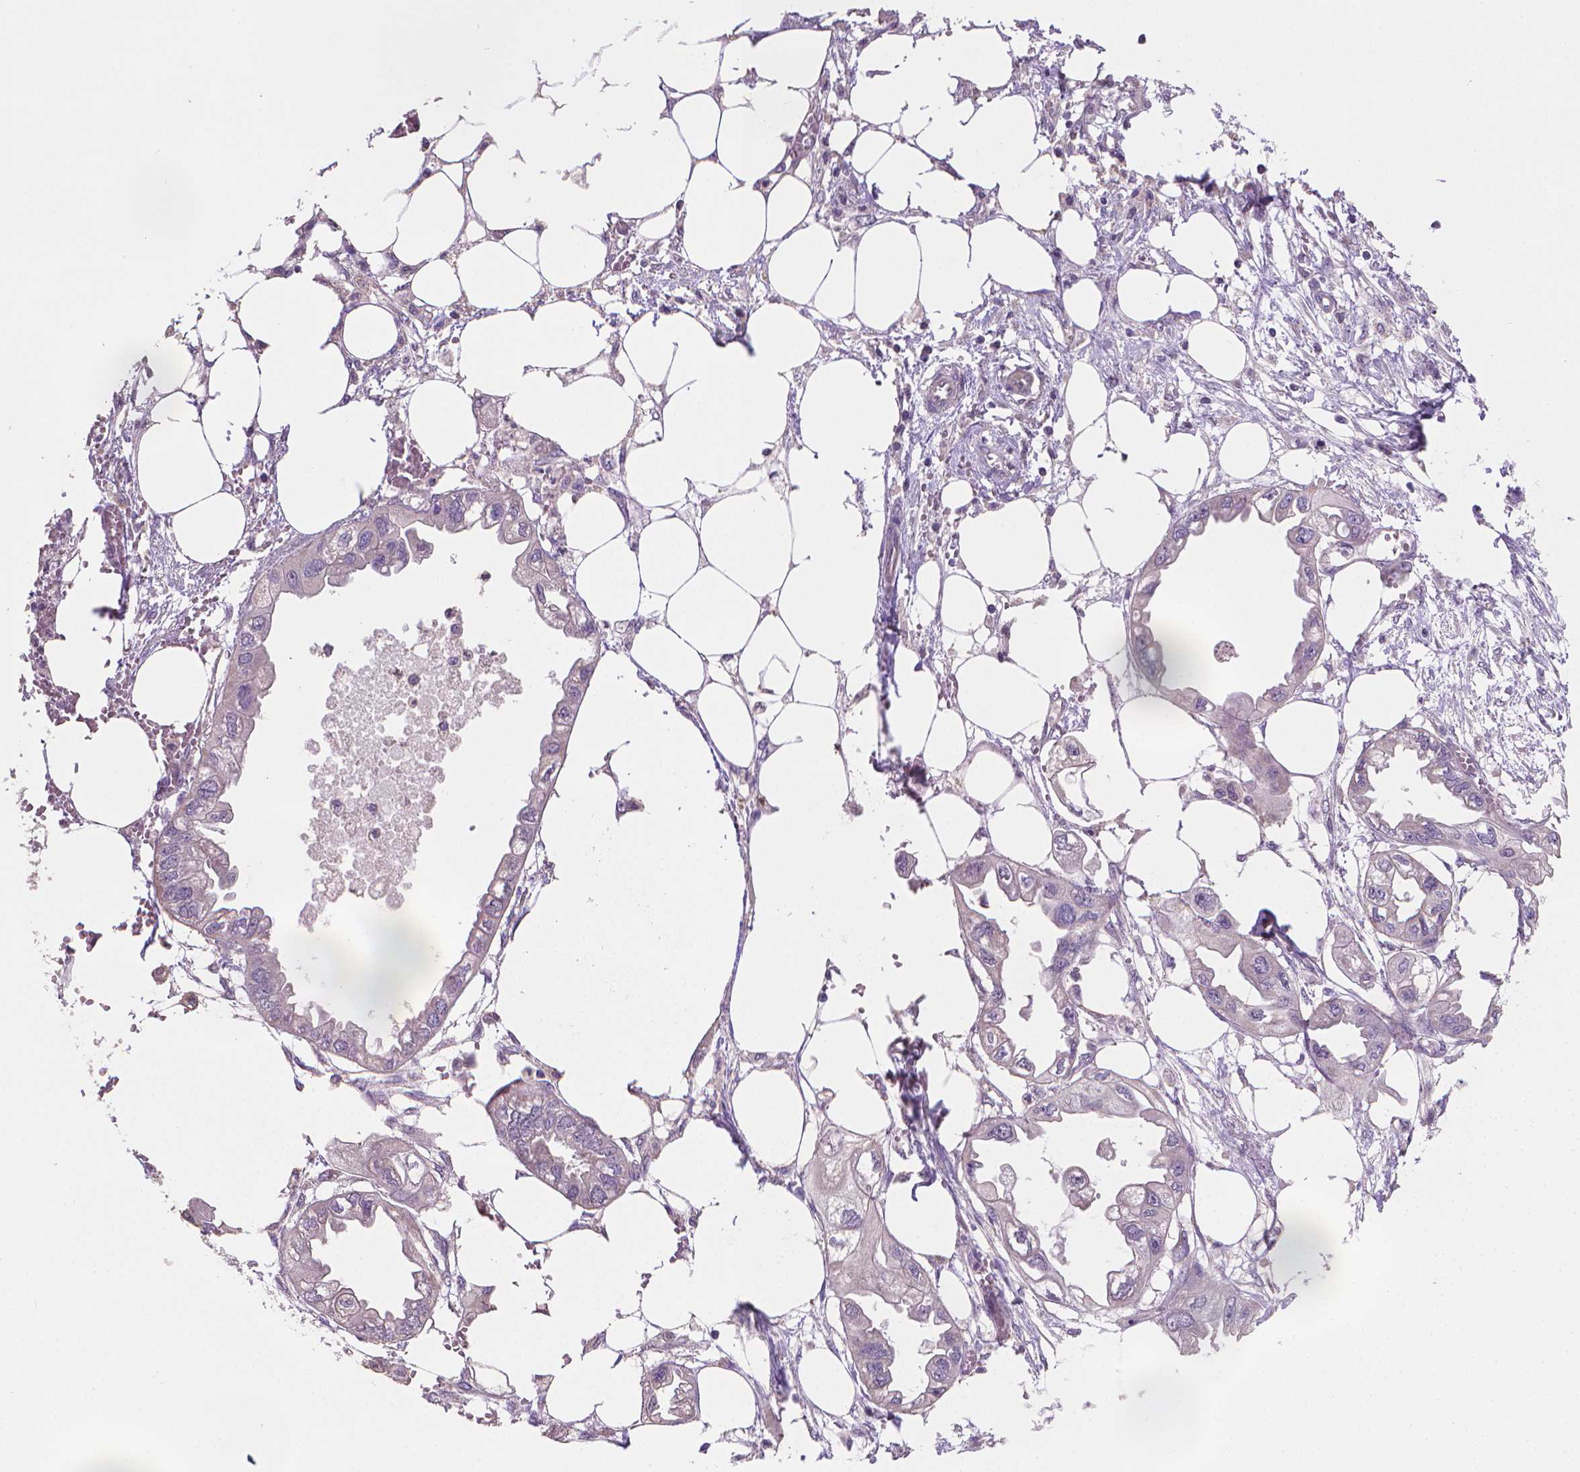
{"staining": {"intensity": "negative", "quantity": "none", "location": "none"}, "tissue": "endometrial cancer", "cell_type": "Tumor cells", "image_type": "cancer", "snomed": [{"axis": "morphology", "description": "Adenocarcinoma, NOS"}, {"axis": "morphology", "description": "Adenocarcinoma, metastatic, NOS"}, {"axis": "topography", "description": "Adipose tissue"}, {"axis": "topography", "description": "Endometrium"}], "caption": "Tumor cells show no significant protein positivity in endometrial adenocarcinoma.", "gene": "CATIP", "patient": {"sex": "female", "age": 67}}